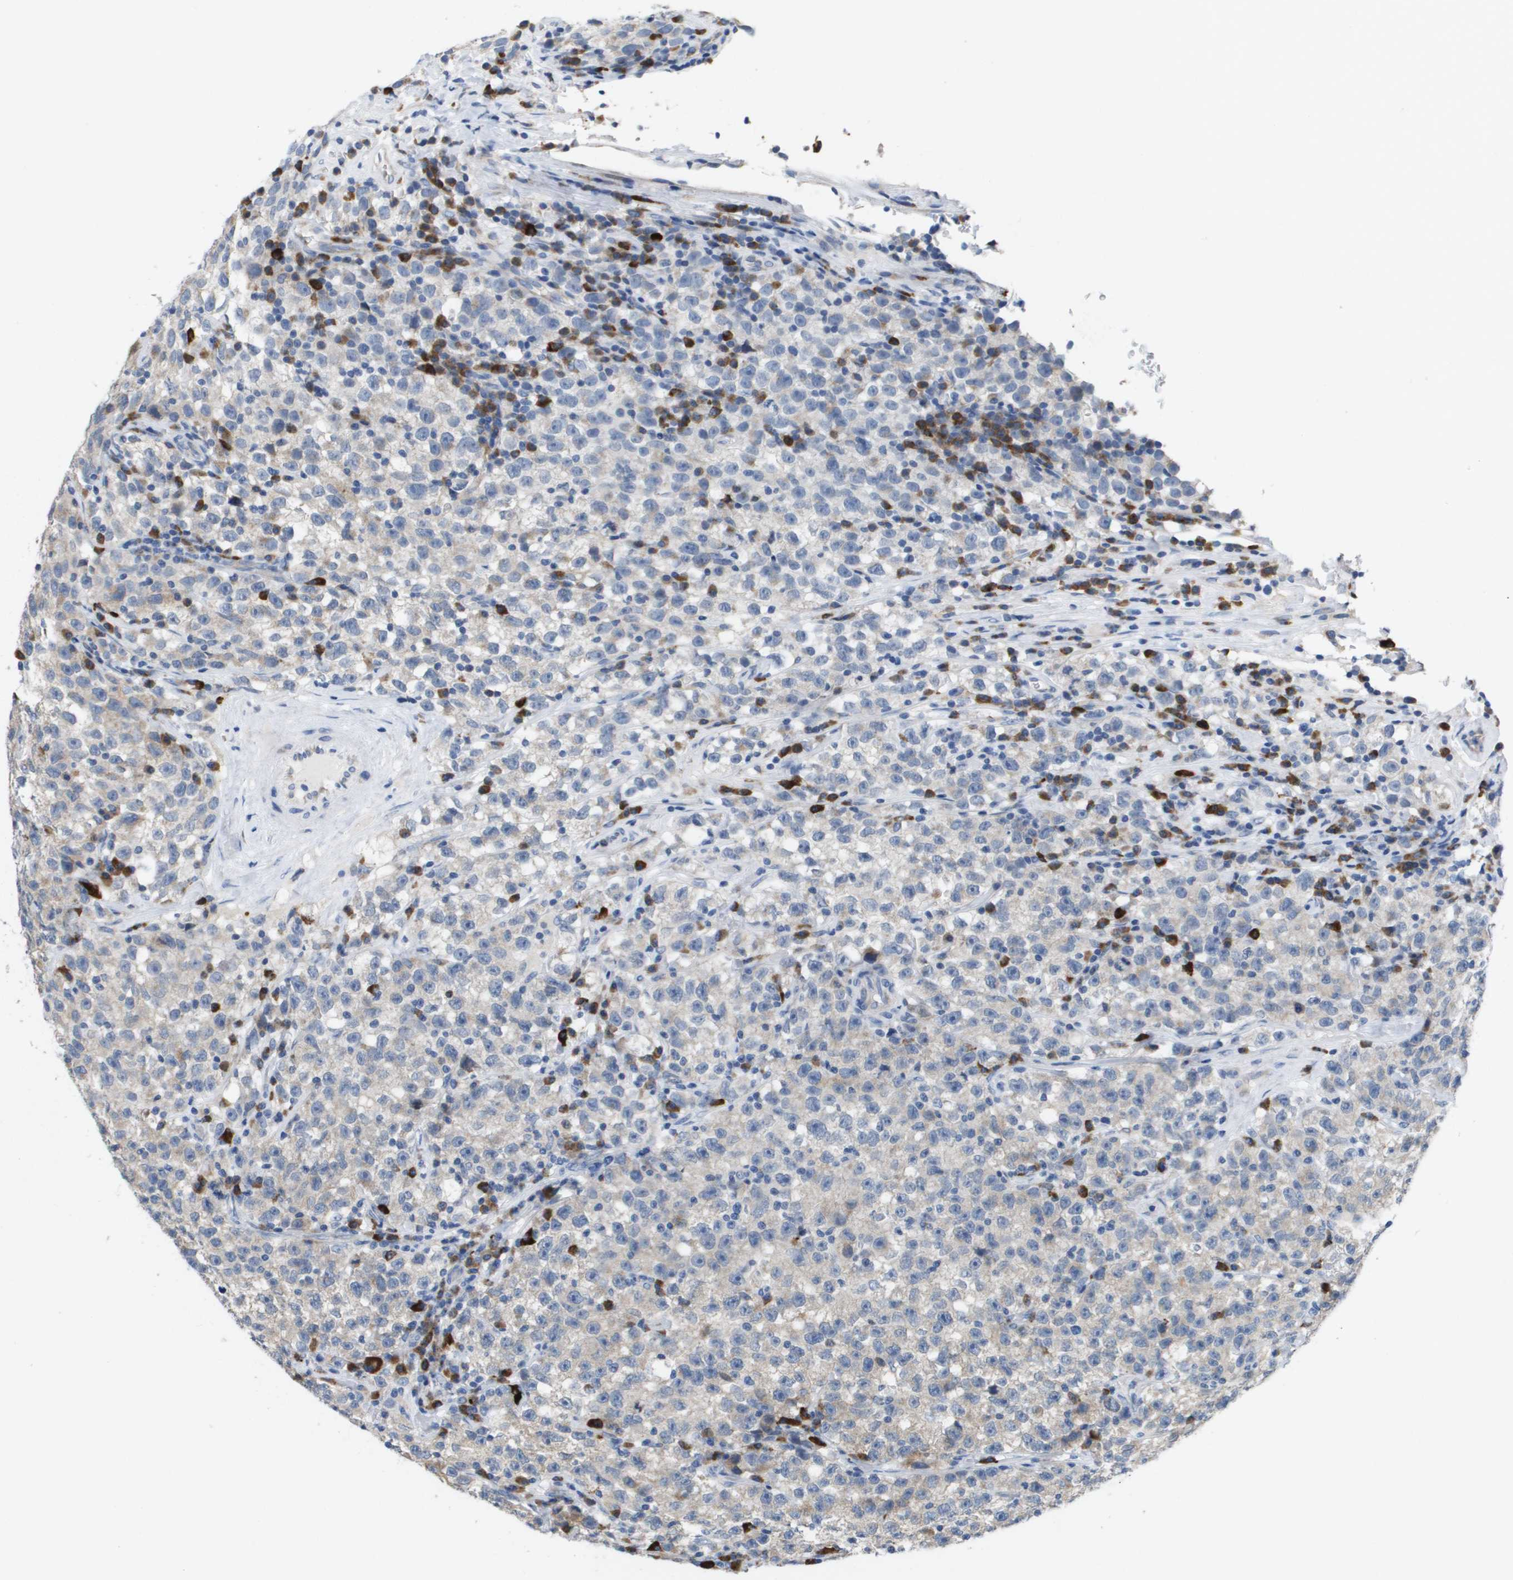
{"staining": {"intensity": "negative", "quantity": "none", "location": "none"}, "tissue": "testis cancer", "cell_type": "Tumor cells", "image_type": "cancer", "snomed": [{"axis": "morphology", "description": "Seminoma, NOS"}, {"axis": "topography", "description": "Testis"}], "caption": "IHC of testis seminoma reveals no positivity in tumor cells. Brightfield microscopy of immunohistochemistry stained with DAB (brown) and hematoxylin (blue), captured at high magnification.", "gene": "CD3G", "patient": {"sex": "male", "age": 22}}